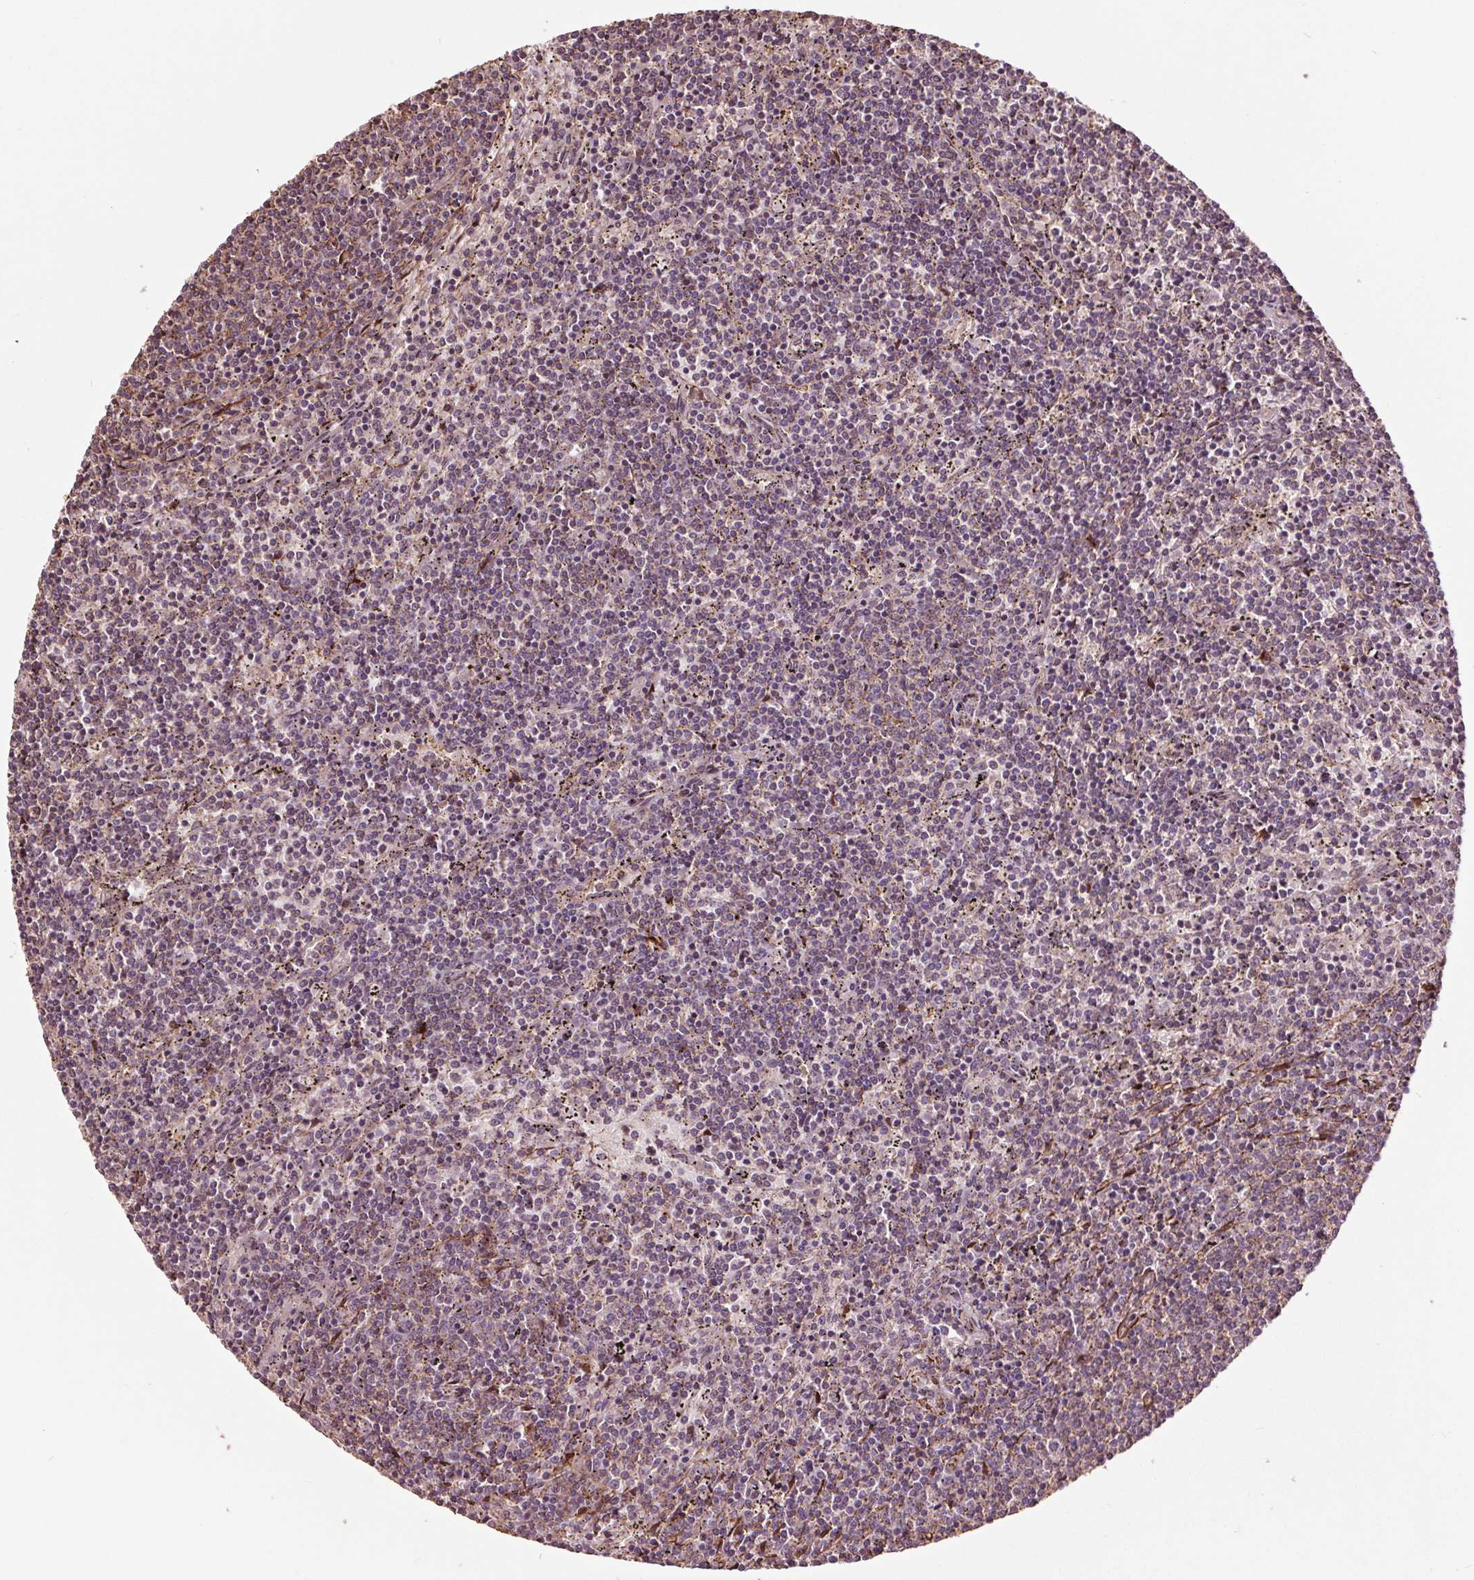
{"staining": {"intensity": "weak", "quantity": "<25%", "location": "cytoplasmic/membranous"}, "tissue": "lymphoma", "cell_type": "Tumor cells", "image_type": "cancer", "snomed": [{"axis": "morphology", "description": "Malignant lymphoma, non-Hodgkin's type, Low grade"}, {"axis": "topography", "description": "Spleen"}], "caption": "This is a photomicrograph of immunohistochemistry staining of lymphoma, which shows no positivity in tumor cells.", "gene": "CEP95", "patient": {"sex": "female", "age": 50}}